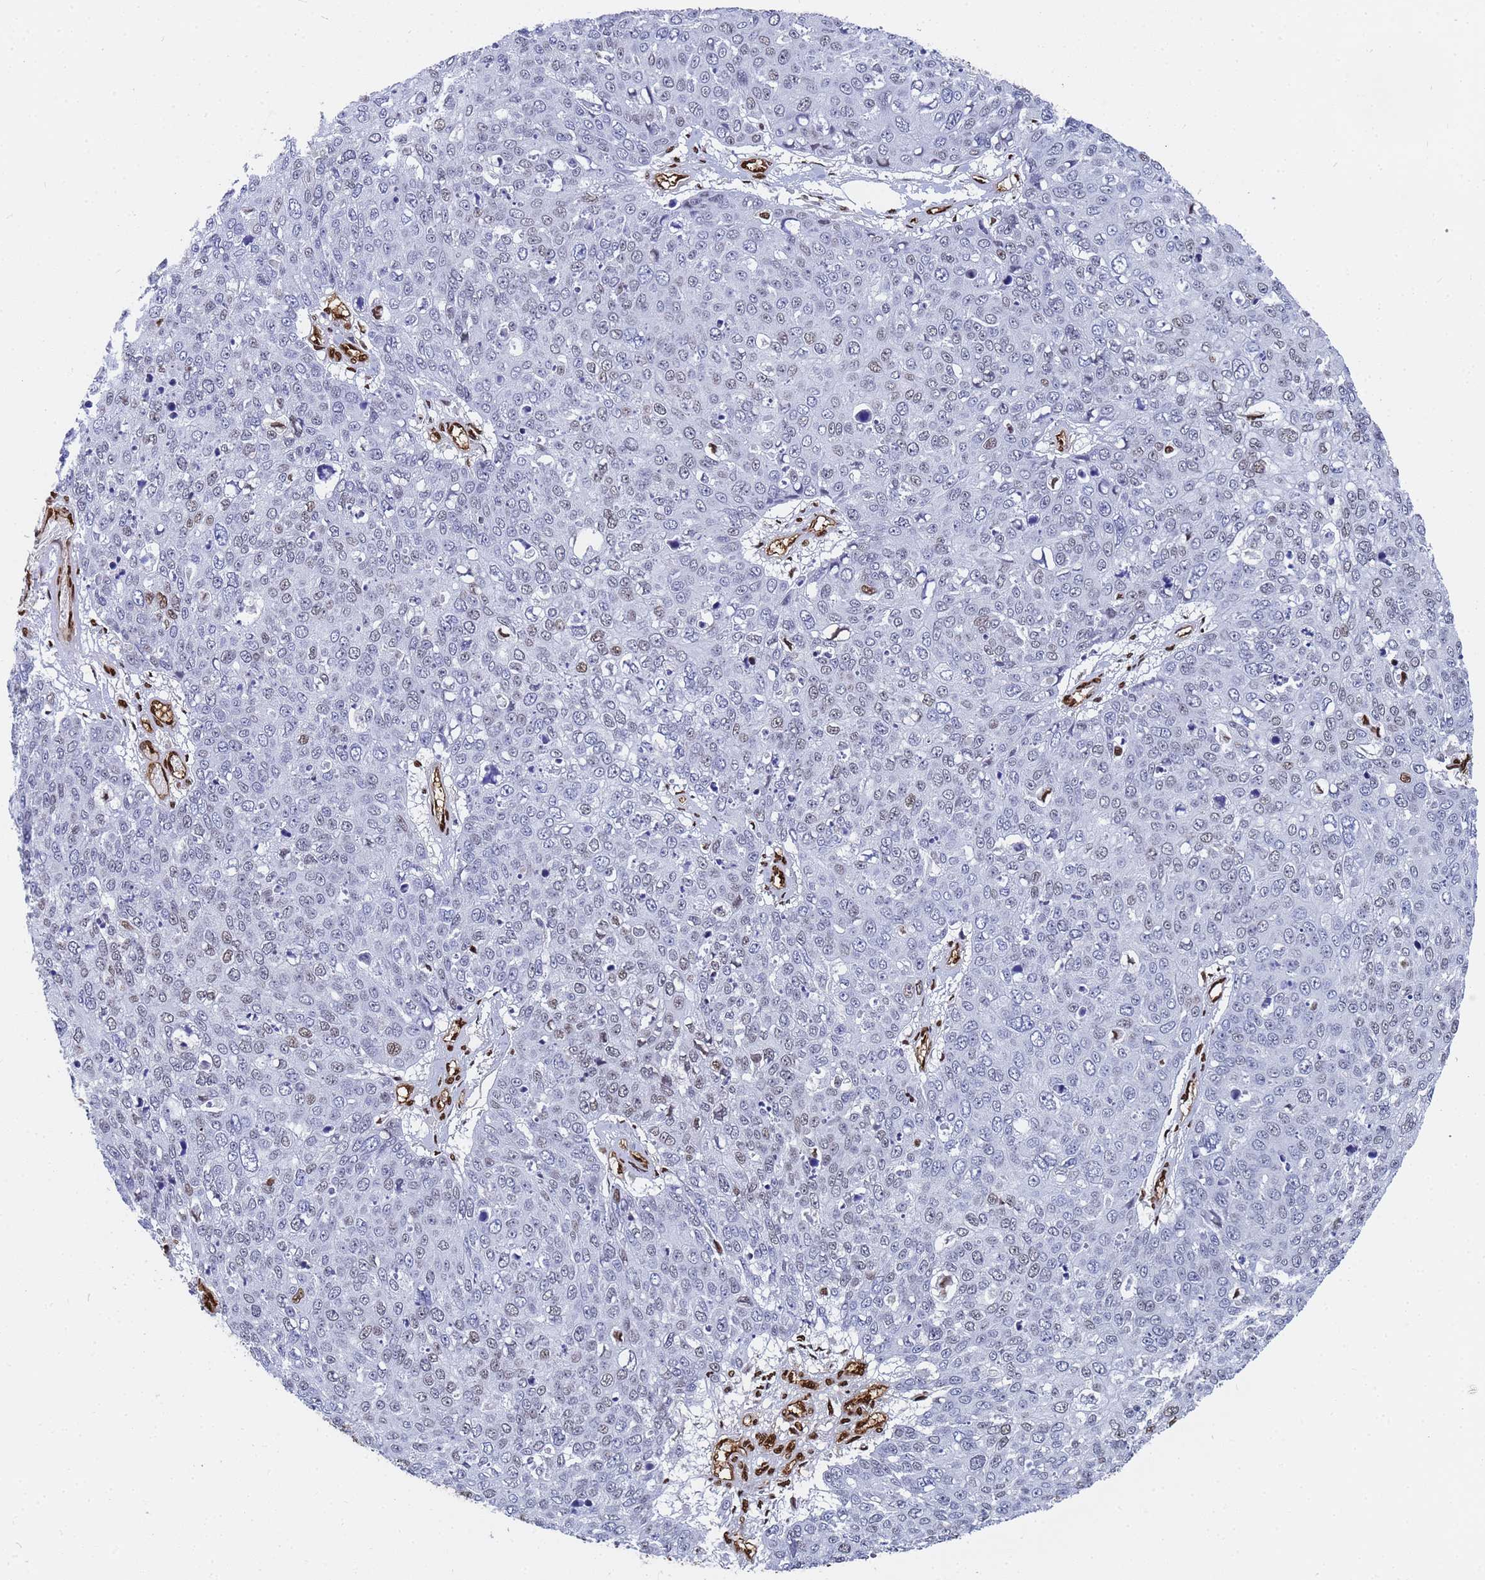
{"staining": {"intensity": "negative", "quantity": "none", "location": "none"}, "tissue": "skin cancer", "cell_type": "Tumor cells", "image_type": "cancer", "snomed": [{"axis": "morphology", "description": "Squamous cell carcinoma, NOS"}, {"axis": "topography", "description": "Skin"}], "caption": "IHC image of human skin cancer stained for a protein (brown), which exhibits no expression in tumor cells.", "gene": "RAVER2", "patient": {"sex": "male", "age": 71}}